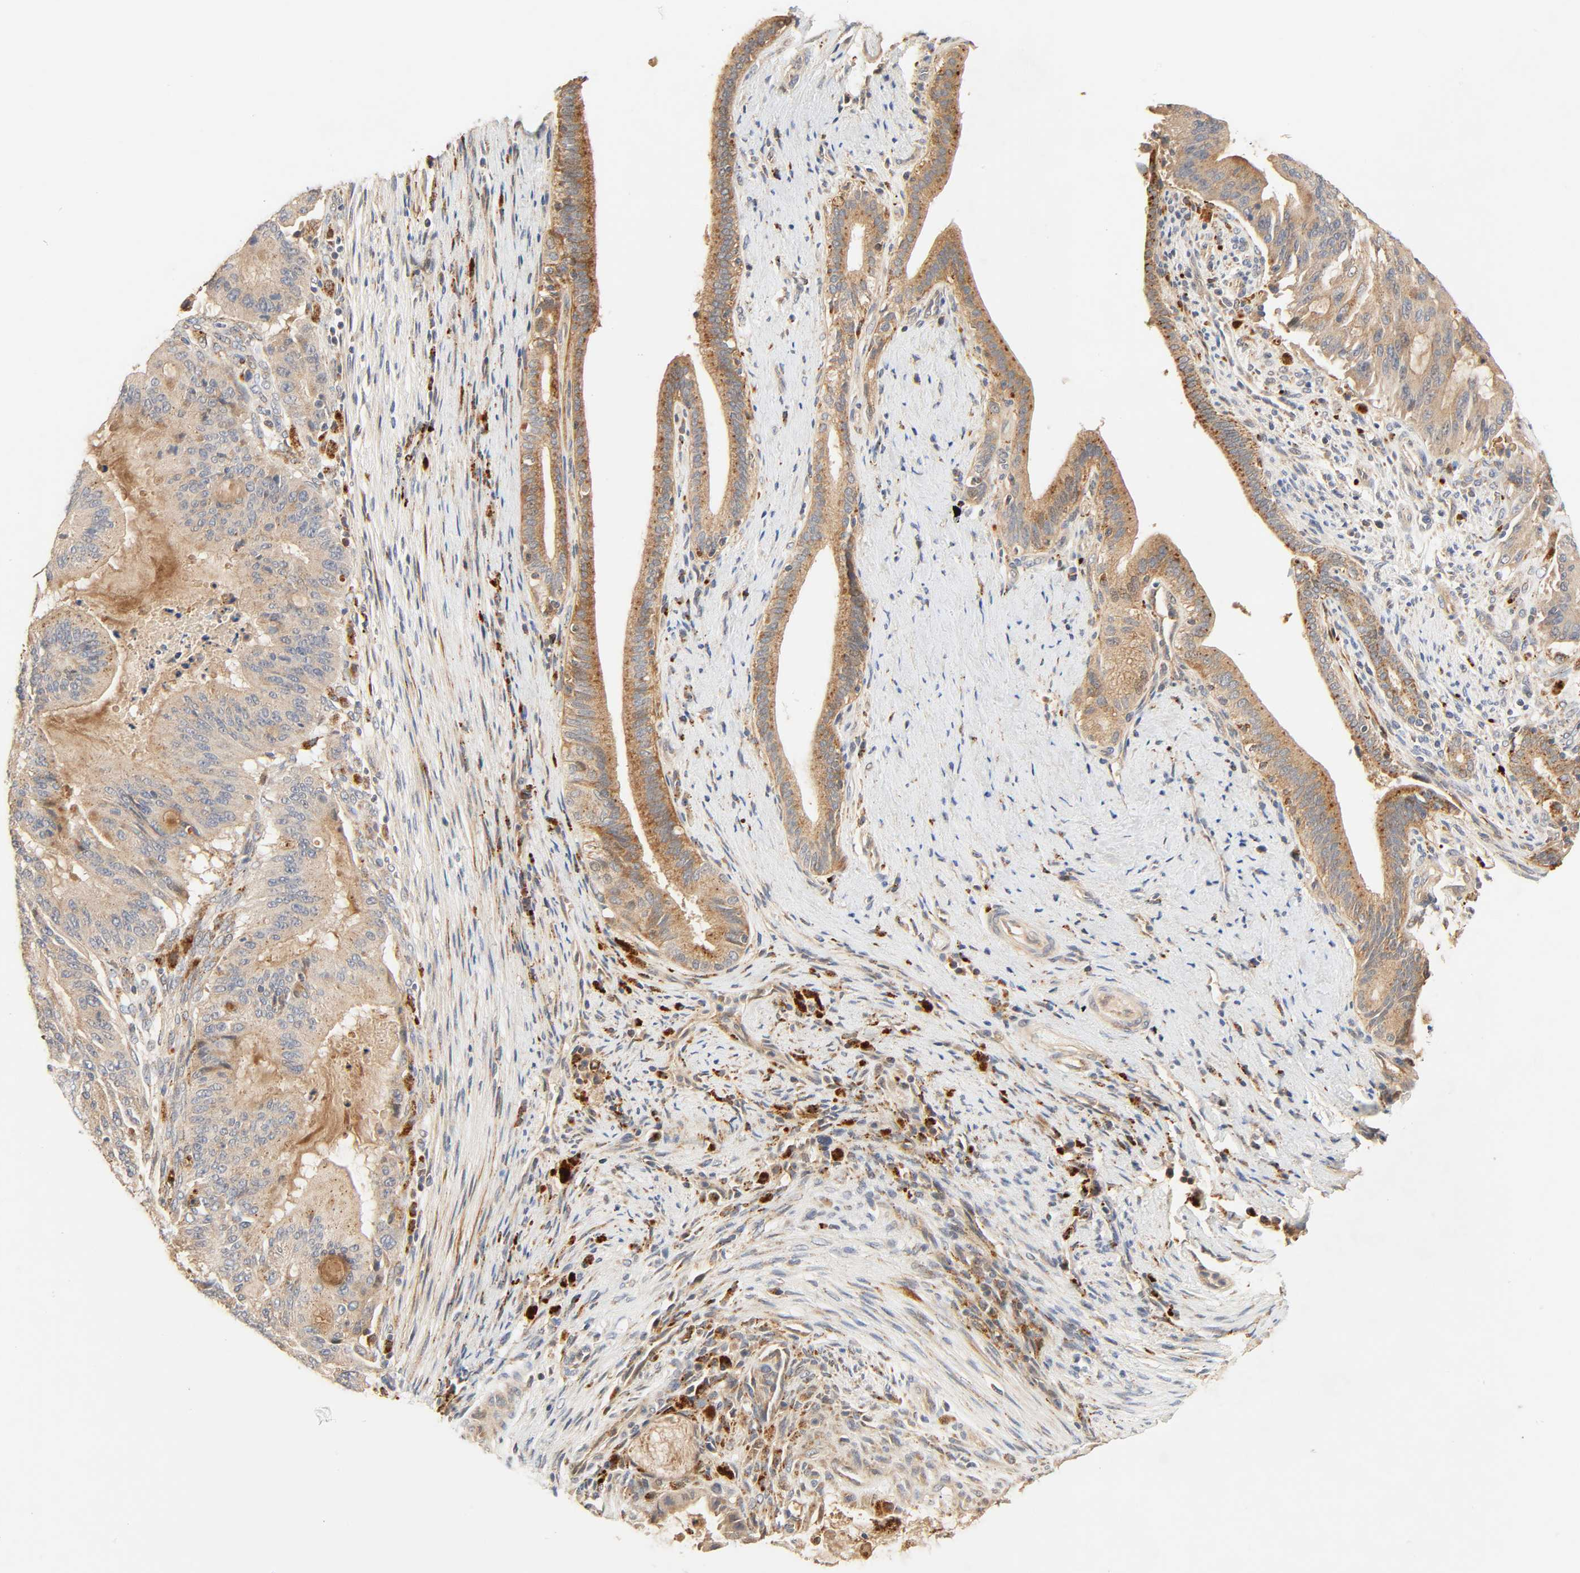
{"staining": {"intensity": "moderate", "quantity": ">75%", "location": "cytoplasmic/membranous"}, "tissue": "liver cancer", "cell_type": "Tumor cells", "image_type": "cancer", "snomed": [{"axis": "morphology", "description": "Cholangiocarcinoma"}, {"axis": "topography", "description": "Liver"}], "caption": "IHC photomicrograph of human liver cancer (cholangiocarcinoma) stained for a protein (brown), which reveals medium levels of moderate cytoplasmic/membranous expression in approximately >75% of tumor cells.", "gene": "MAPK6", "patient": {"sex": "female", "age": 73}}